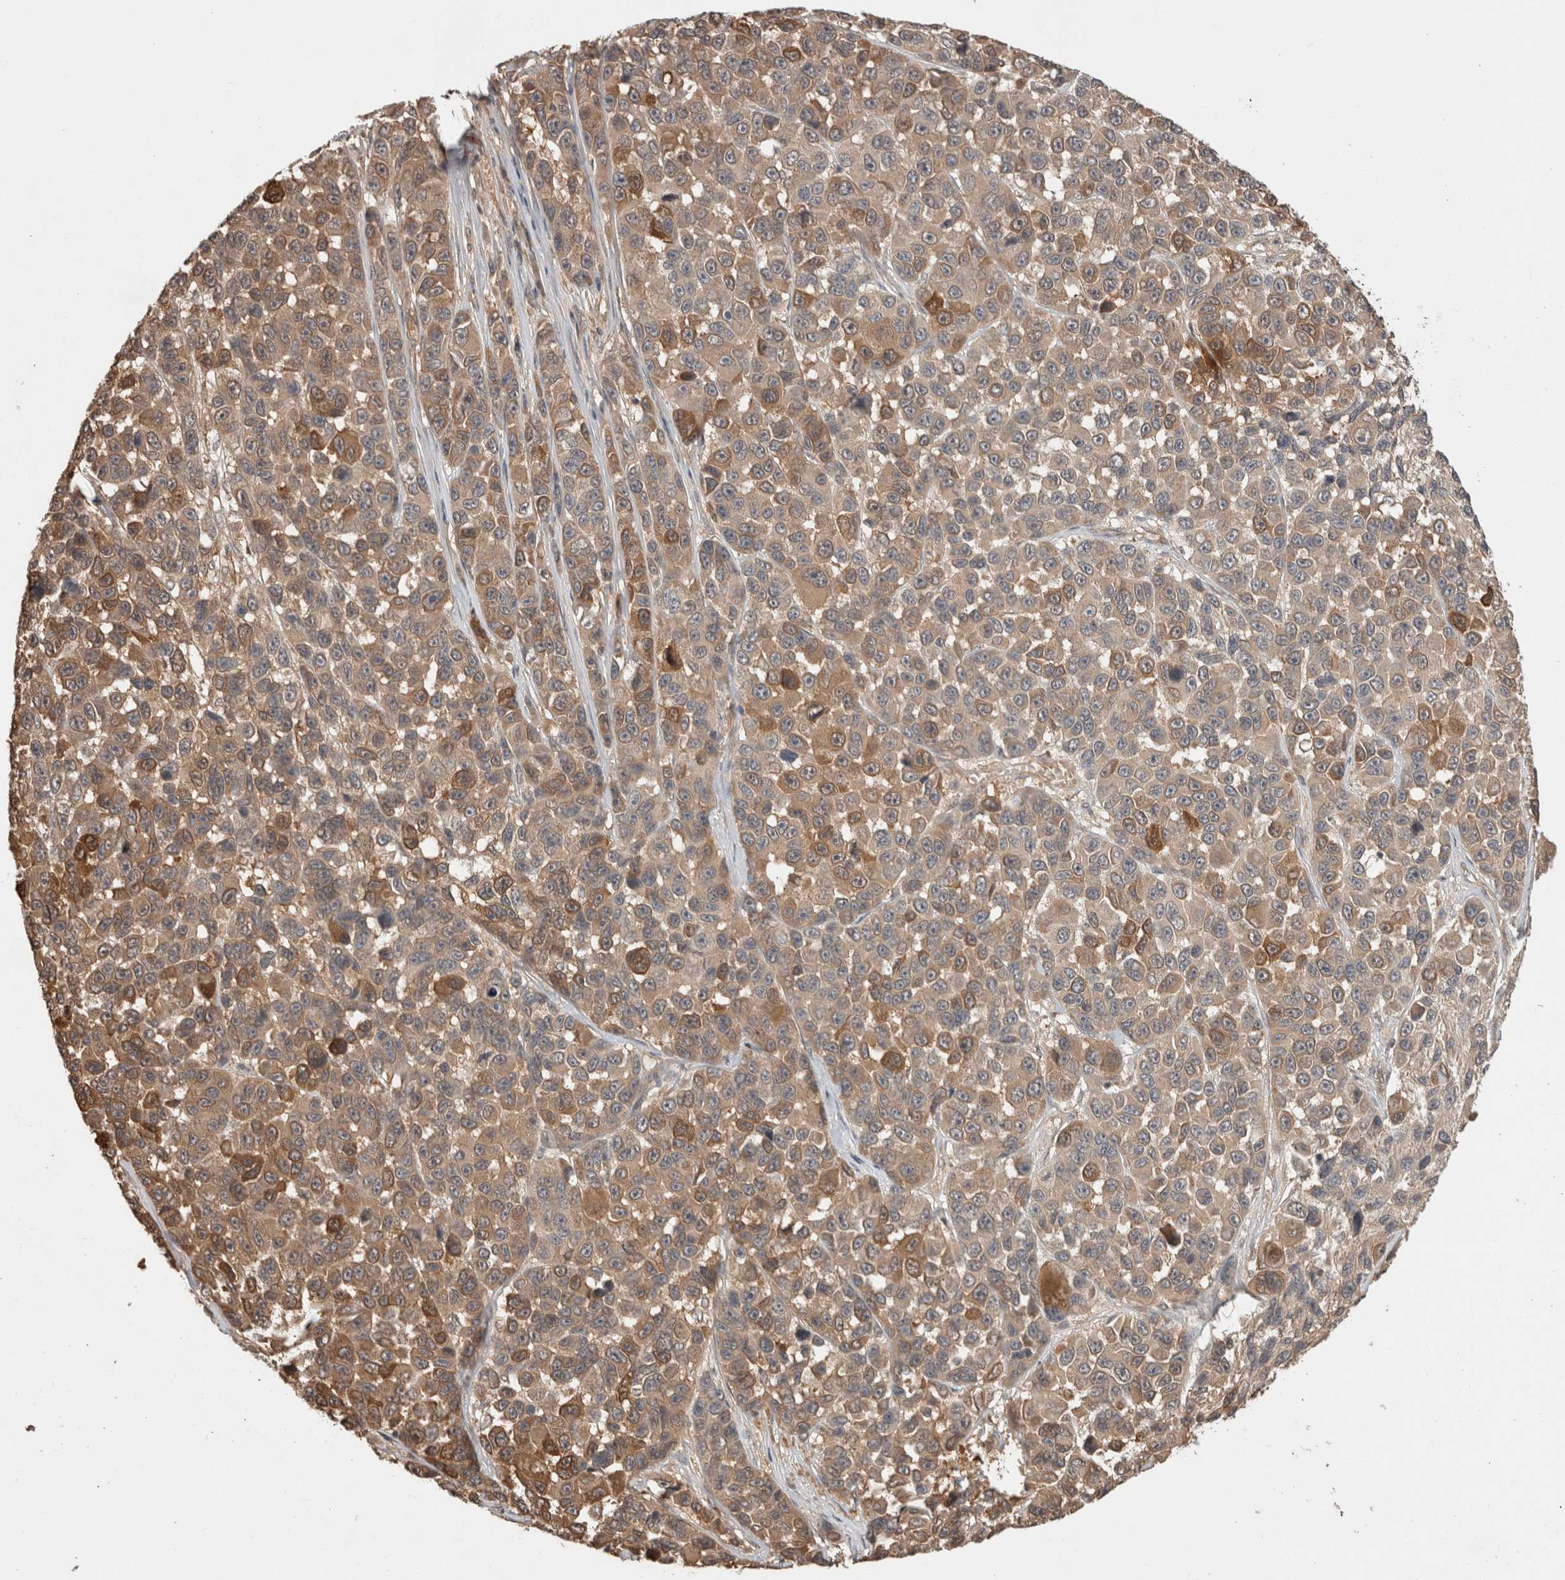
{"staining": {"intensity": "moderate", "quantity": ">75%", "location": "cytoplasmic/membranous"}, "tissue": "melanoma", "cell_type": "Tumor cells", "image_type": "cancer", "snomed": [{"axis": "morphology", "description": "Malignant melanoma, NOS"}, {"axis": "topography", "description": "Skin"}], "caption": "Human malignant melanoma stained with a brown dye exhibits moderate cytoplasmic/membranous positive expression in approximately >75% of tumor cells.", "gene": "PRMT3", "patient": {"sex": "male", "age": 53}}